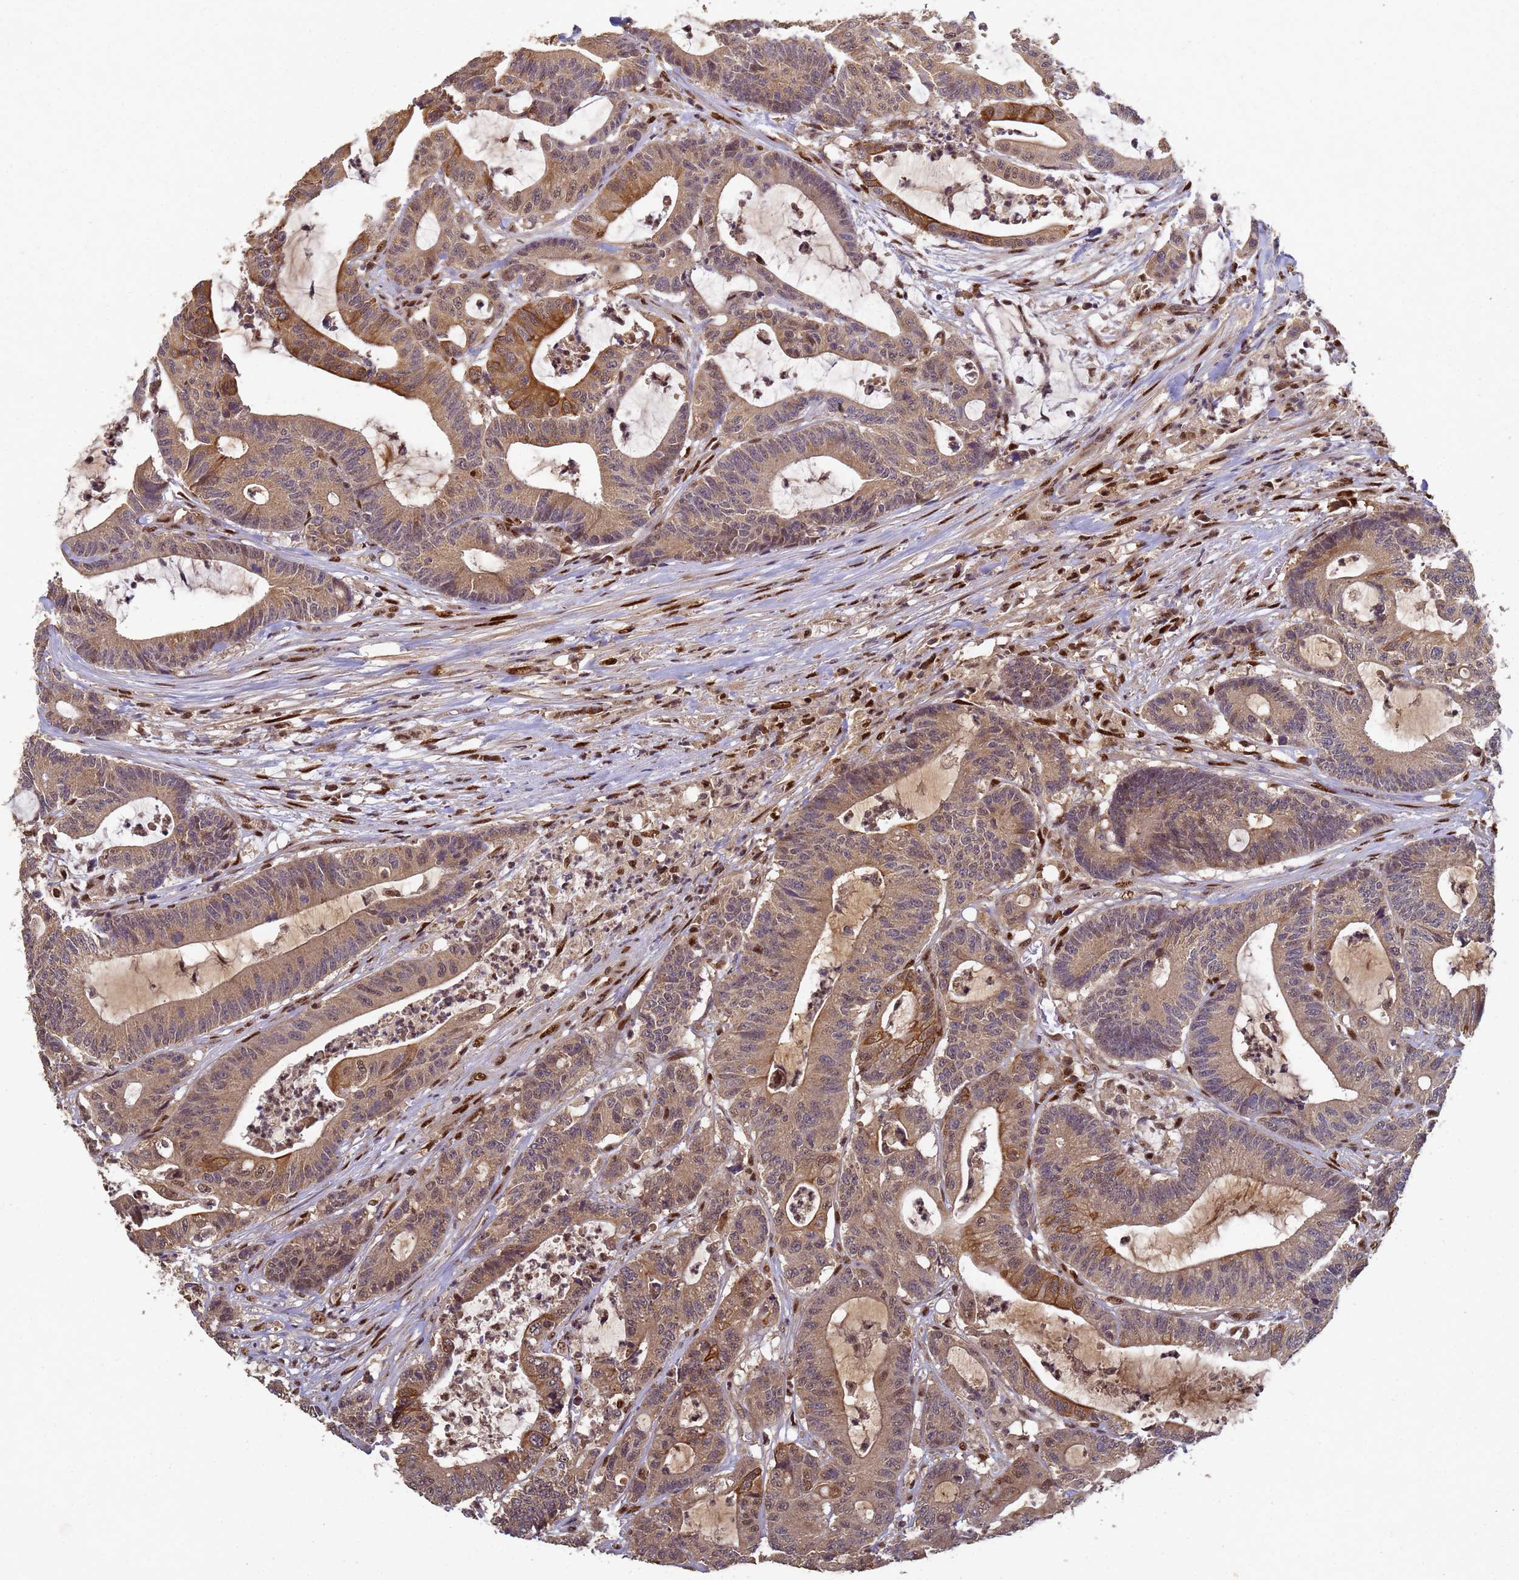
{"staining": {"intensity": "moderate", "quantity": ">75%", "location": "cytoplasmic/membranous"}, "tissue": "colorectal cancer", "cell_type": "Tumor cells", "image_type": "cancer", "snomed": [{"axis": "morphology", "description": "Adenocarcinoma, NOS"}, {"axis": "topography", "description": "Colon"}], "caption": "This image reveals immunohistochemistry (IHC) staining of adenocarcinoma (colorectal), with medium moderate cytoplasmic/membranous staining in about >75% of tumor cells.", "gene": "SECISBP2", "patient": {"sex": "female", "age": 84}}